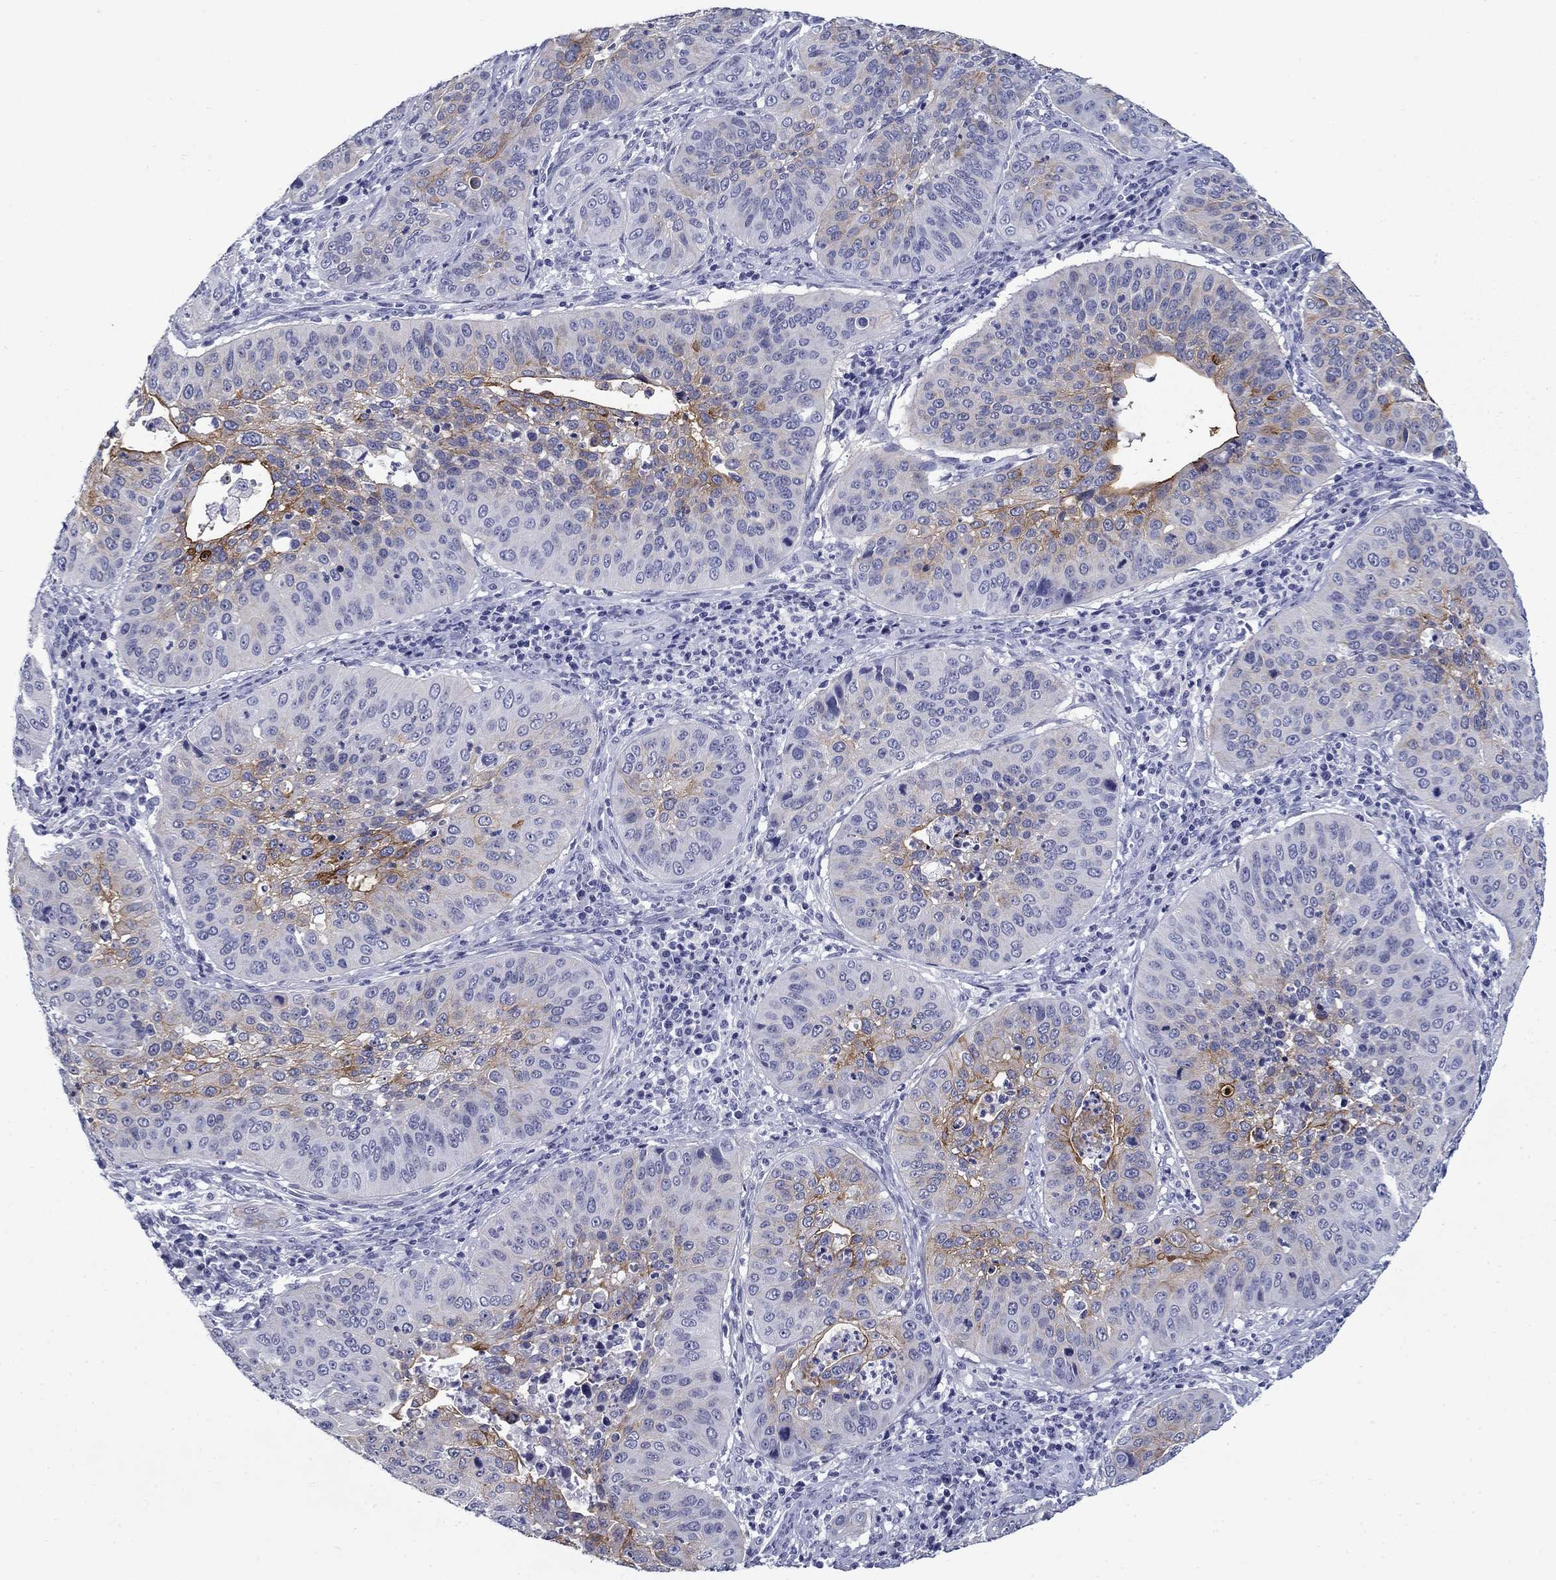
{"staining": {"intensity": "moderate", "quantity": "<25%", "location": "cytoplasmic/membranous"}, "tissue": "cervical cancer", "cell_type": "Tumor cells", "image_type": "cancer", "snomed": [{"axis": "morphology", "description": "Normal tissue, NOS"}, {"axis": "morphology", "description": "Squamous cell carcinoma, NOS"}, {"axis": "topography", "description": "Cervix"}], "caption": "Tumor cells exhibit low levels of moderate cytoplasmic/membranous positivity in approximately <25% of cells in human cervical cancer (squamous cell carcinoma).", "gene": "C4orf19", "patient": {"sex": "female", "age": 39}}